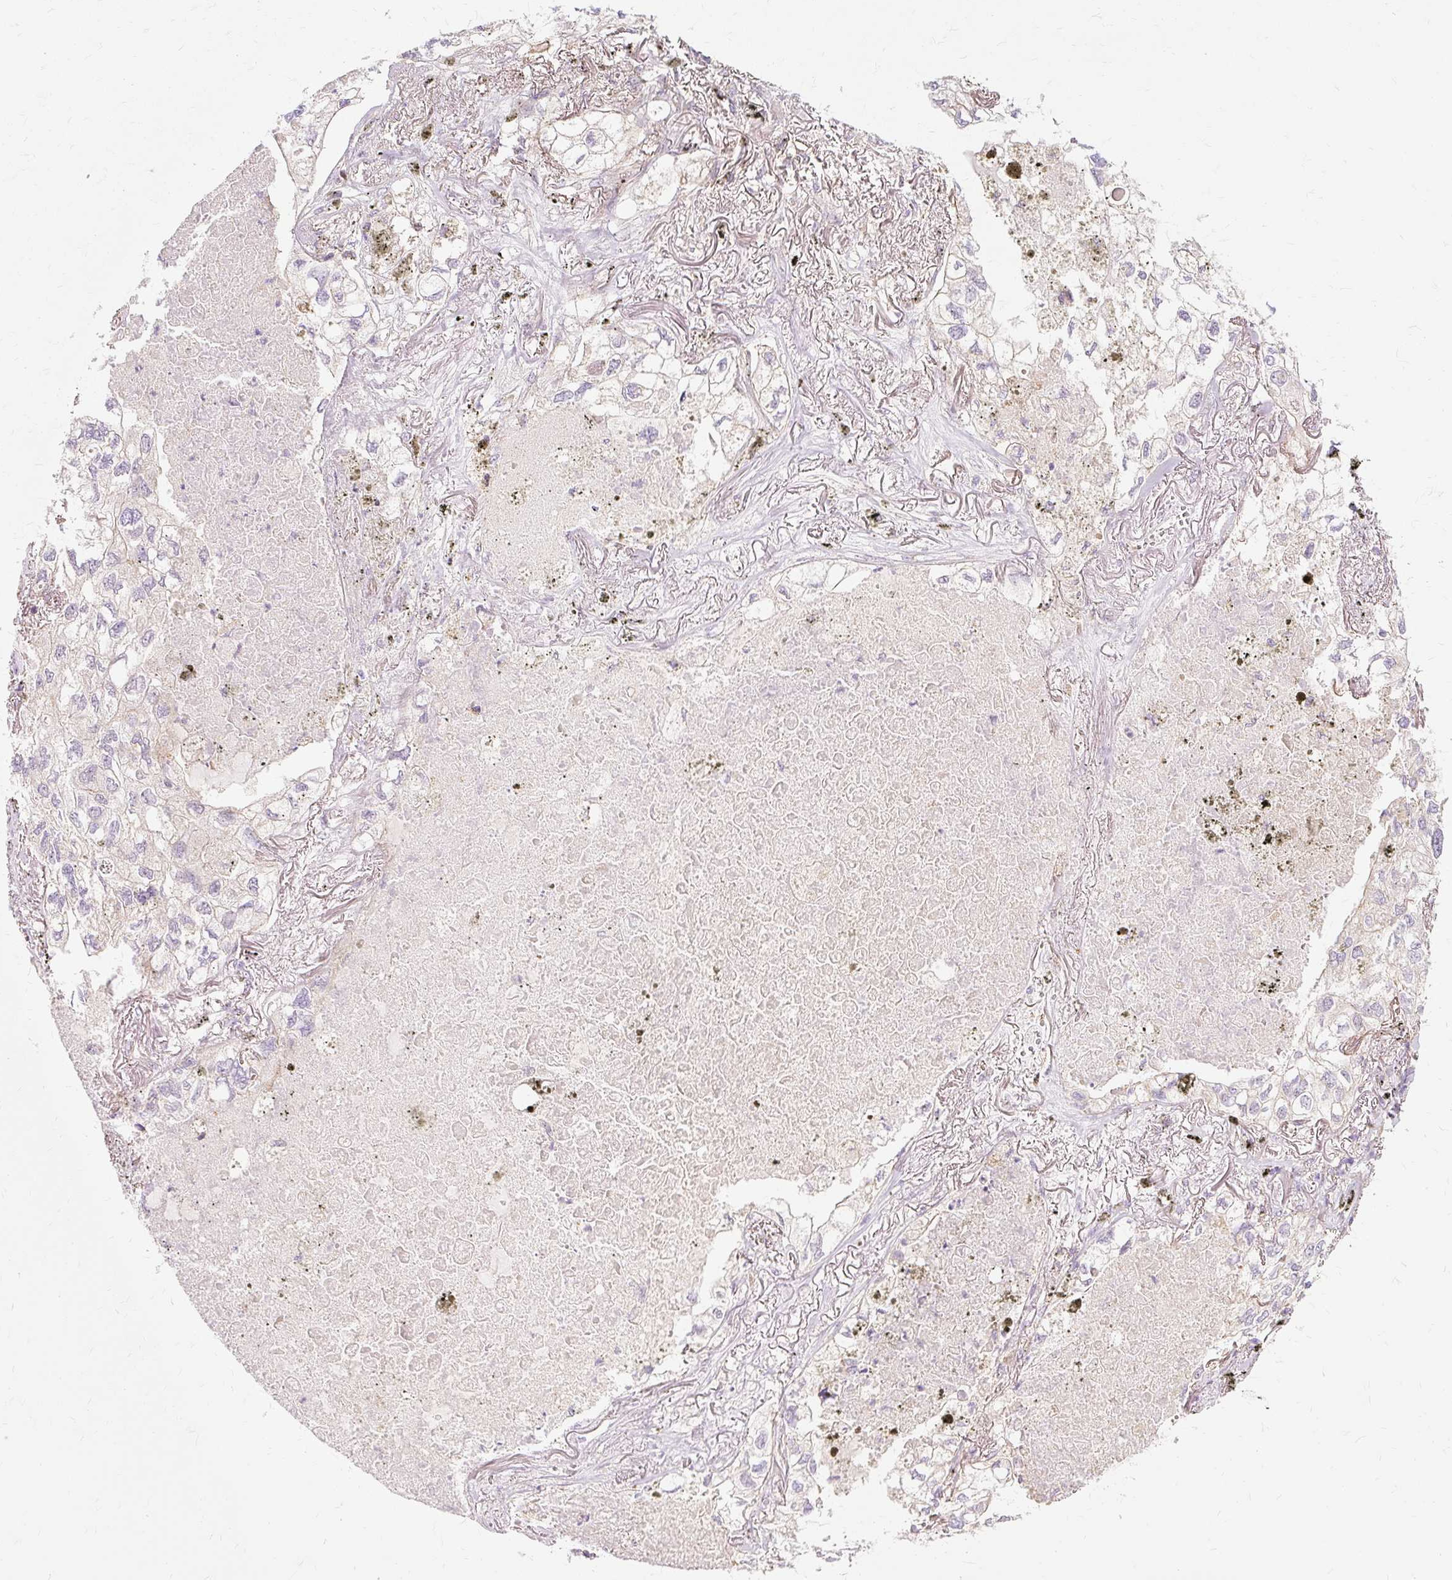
{"staining": {"intensity": "negative", "quantity": "none", "location": "none"}, "tissue": "lung cancer", "cell_type": "Tumor cells", "image_type": "cancer", "snomed": [{"axis": "morphology", "description": "Adenocarcinoma, NOS"}, {"axis": "topography", "description": "Lung"}], "caption": "Immunohistochemical staining of human lung adenocarcinoma reveals no significant positivity in tumor cells.", "gene": "TSPAN8", "patient": {"sex": "male", "age": 65}}